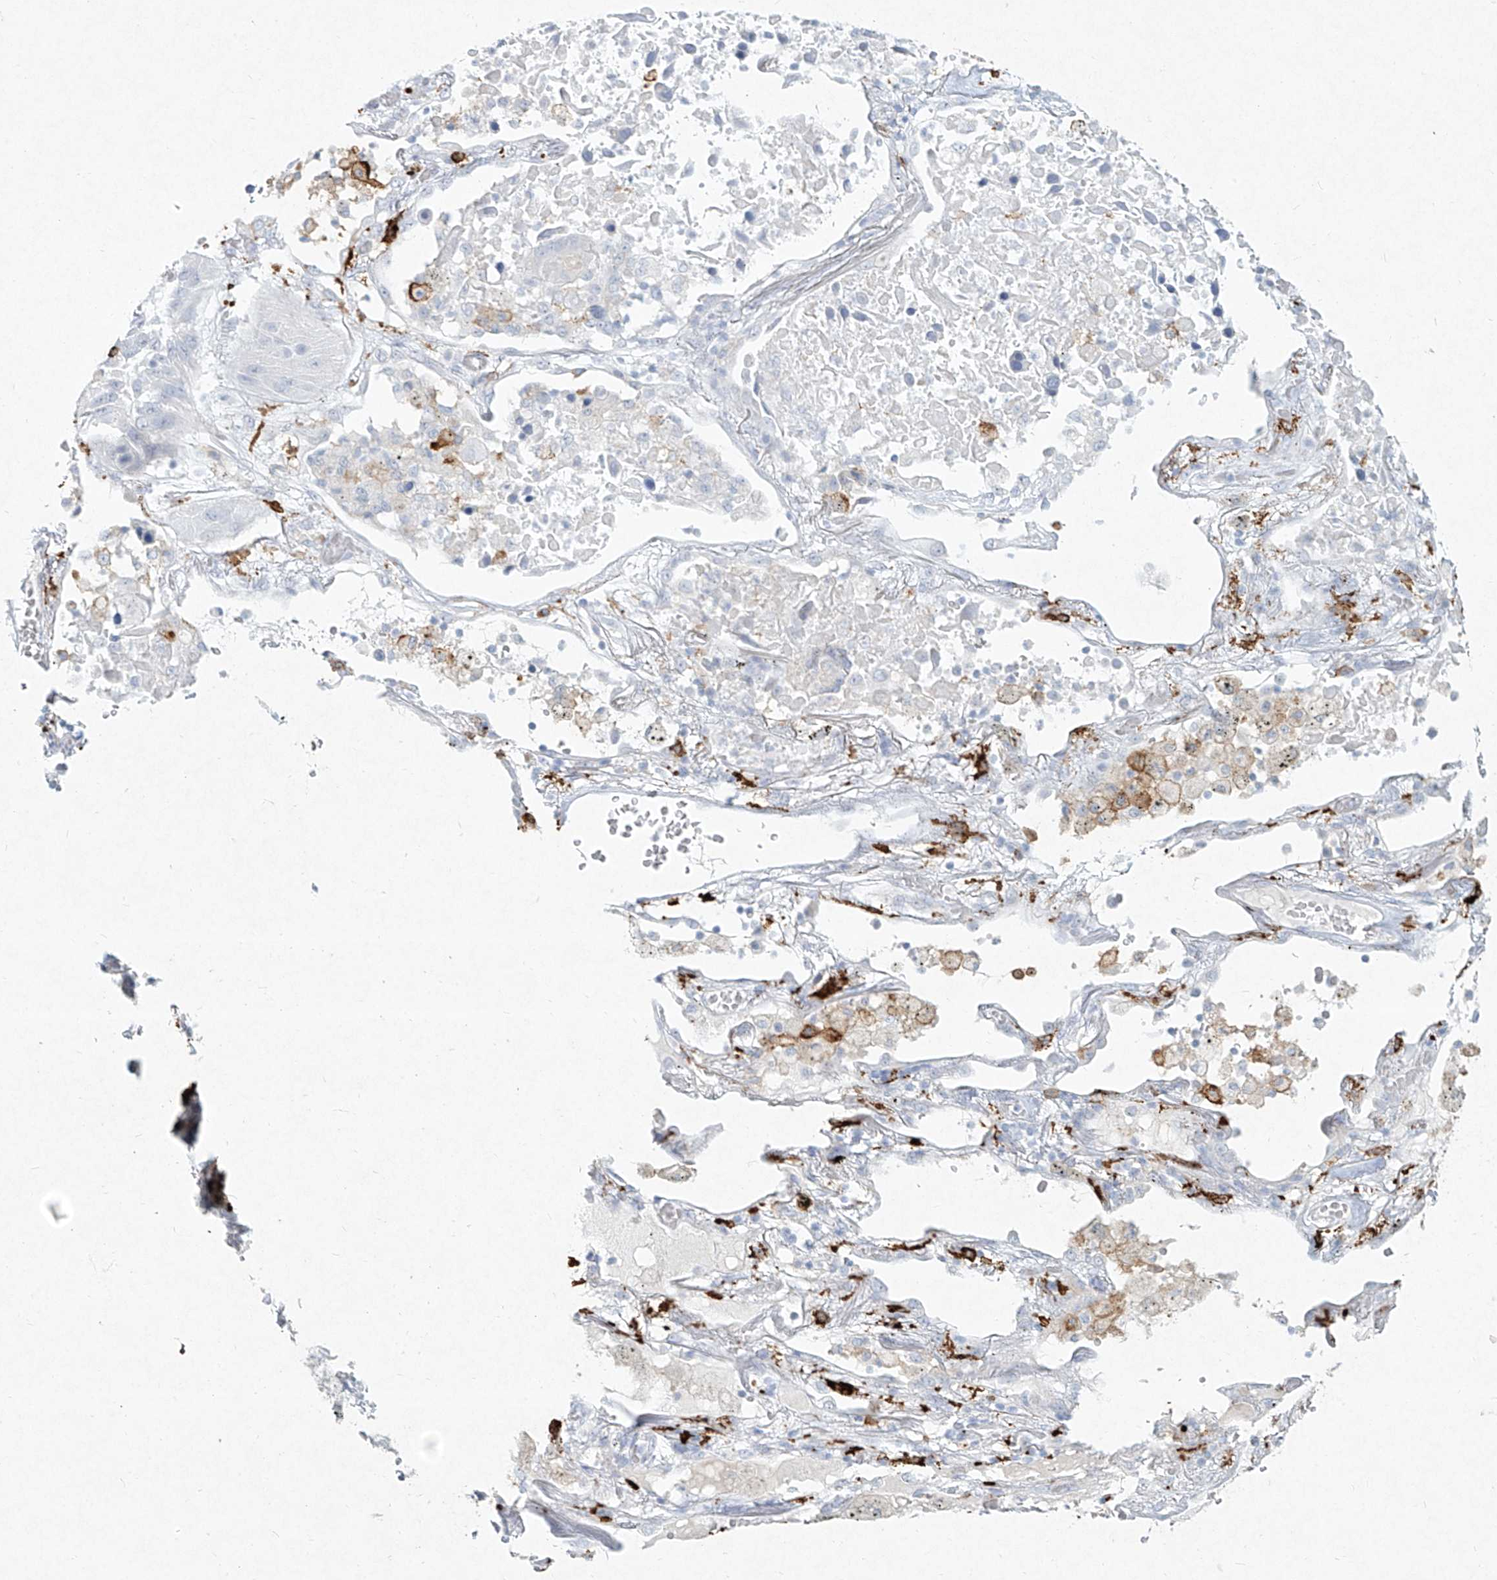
{"staining": {"intensity": "negative", "quantity": "none", "location": "none"}, "tissue": "lung cancer", "cell_type": "Tumor cells", "image_type": "cancer", "snomed": [{"axis": "morphology", "description": "Squamous cell carcinoma, NOS"}, {"axis": "topography", "description": "Lung"}], "caption": "IHC micrograph of neoplastic tissue: lung squamous cell carcinoma stained with DAB displays no significant protein staining in tumor cells.", "gene": "CD209", "patient": {"sex": "male", "age": 57}}